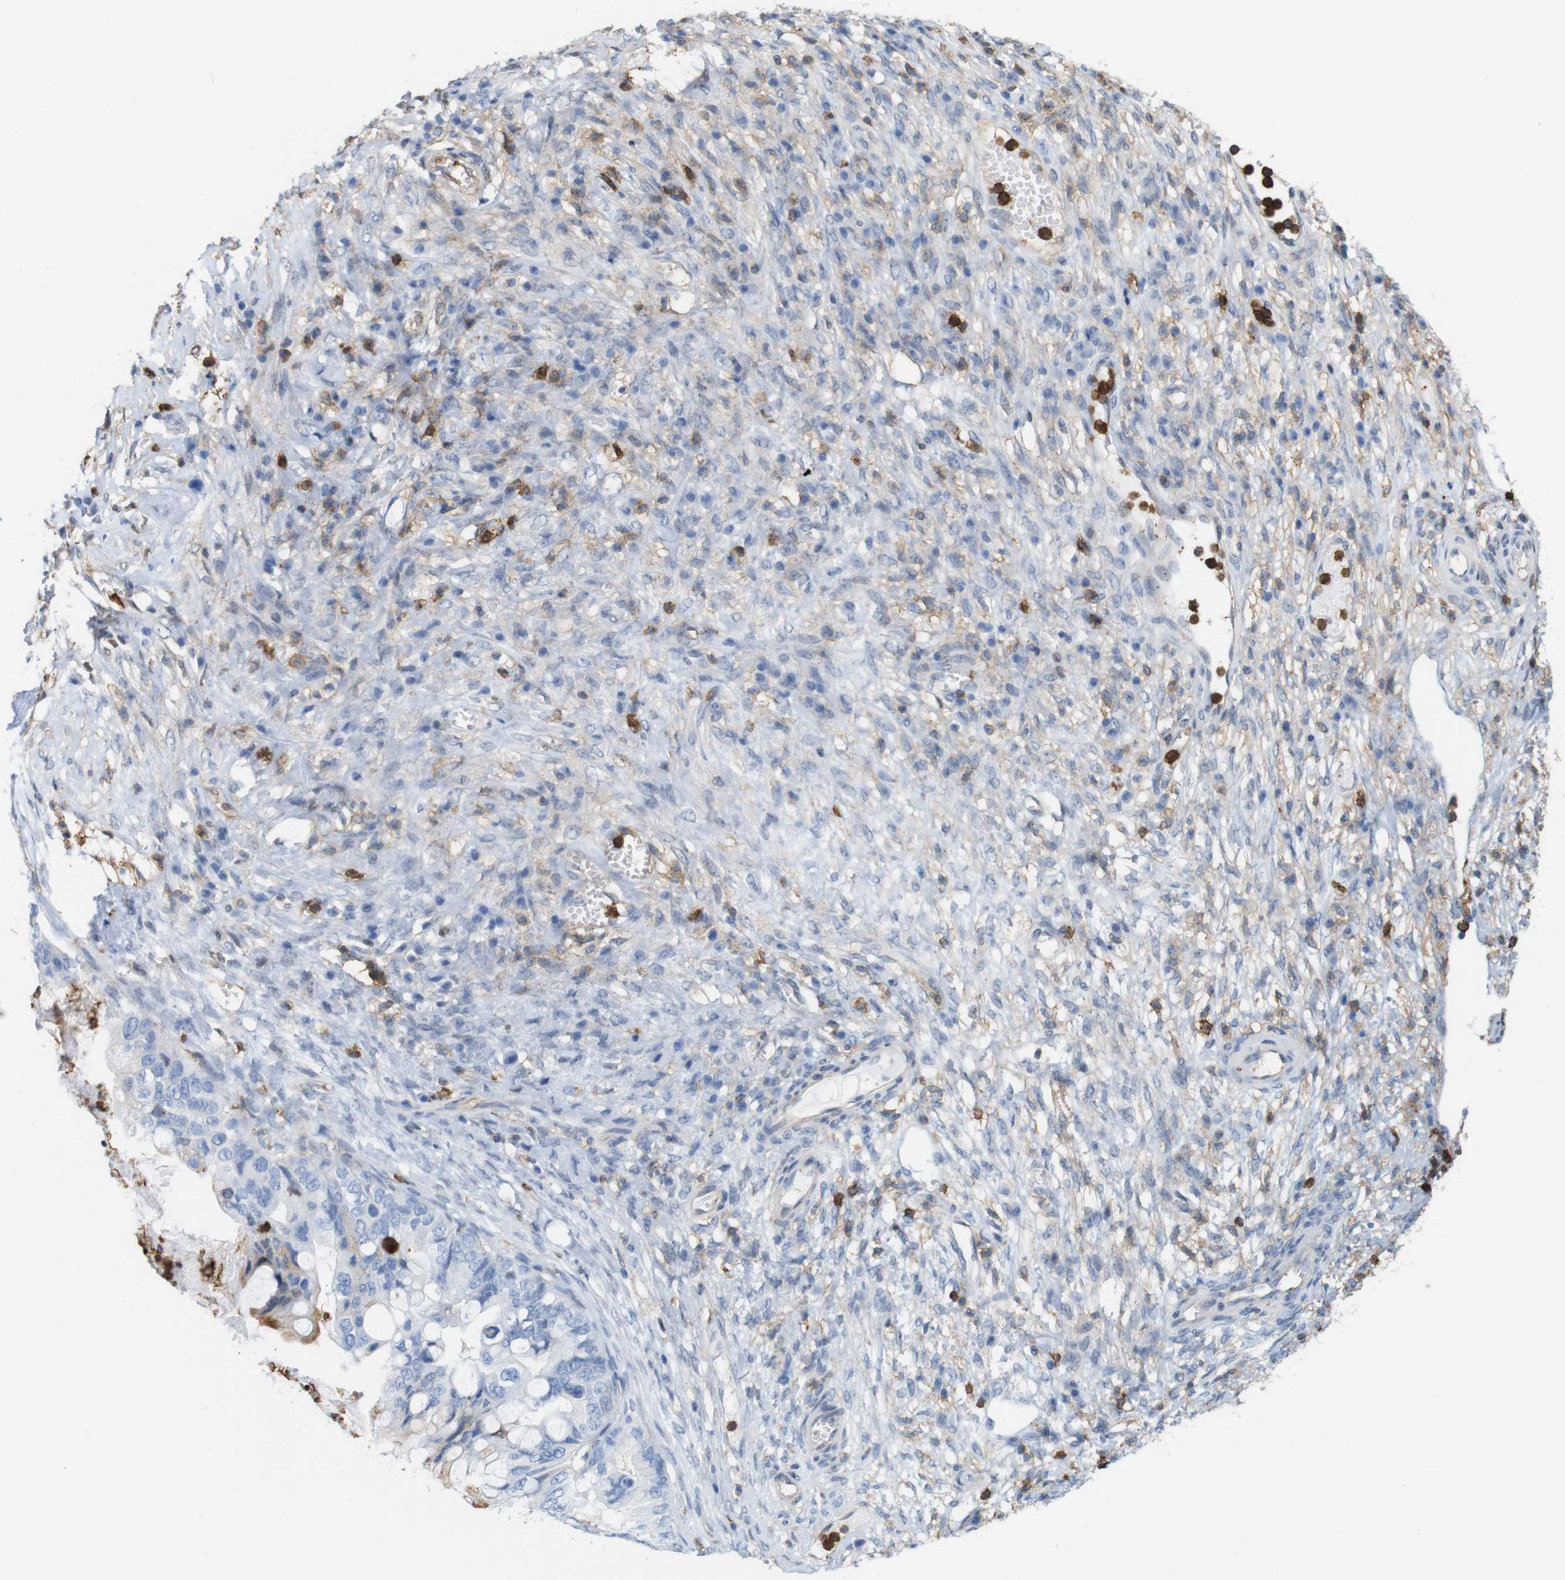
{"staining": {"intensity": "moderate", "quantity": "<25%", "location": "cytoplasmic/membranous"}, "tissue": "ovarian cancer", "cell_type": "Tumor cells", "image_type": "cancer", "snomed": [{"axis": "morphology", "description": "Cystadenocarcinoma, mucinous, NOS"}, {"axis": "topography", "description": "Ovary"}], "caption": "A high-resolution micrograph shows IHC staining of ovarian cancer, which shows moderate cytoplasmic/membranous expression in about <25% of tumor cells.", "gene": "ANXA1", "patient": {"sex": "female", "age": 80}}